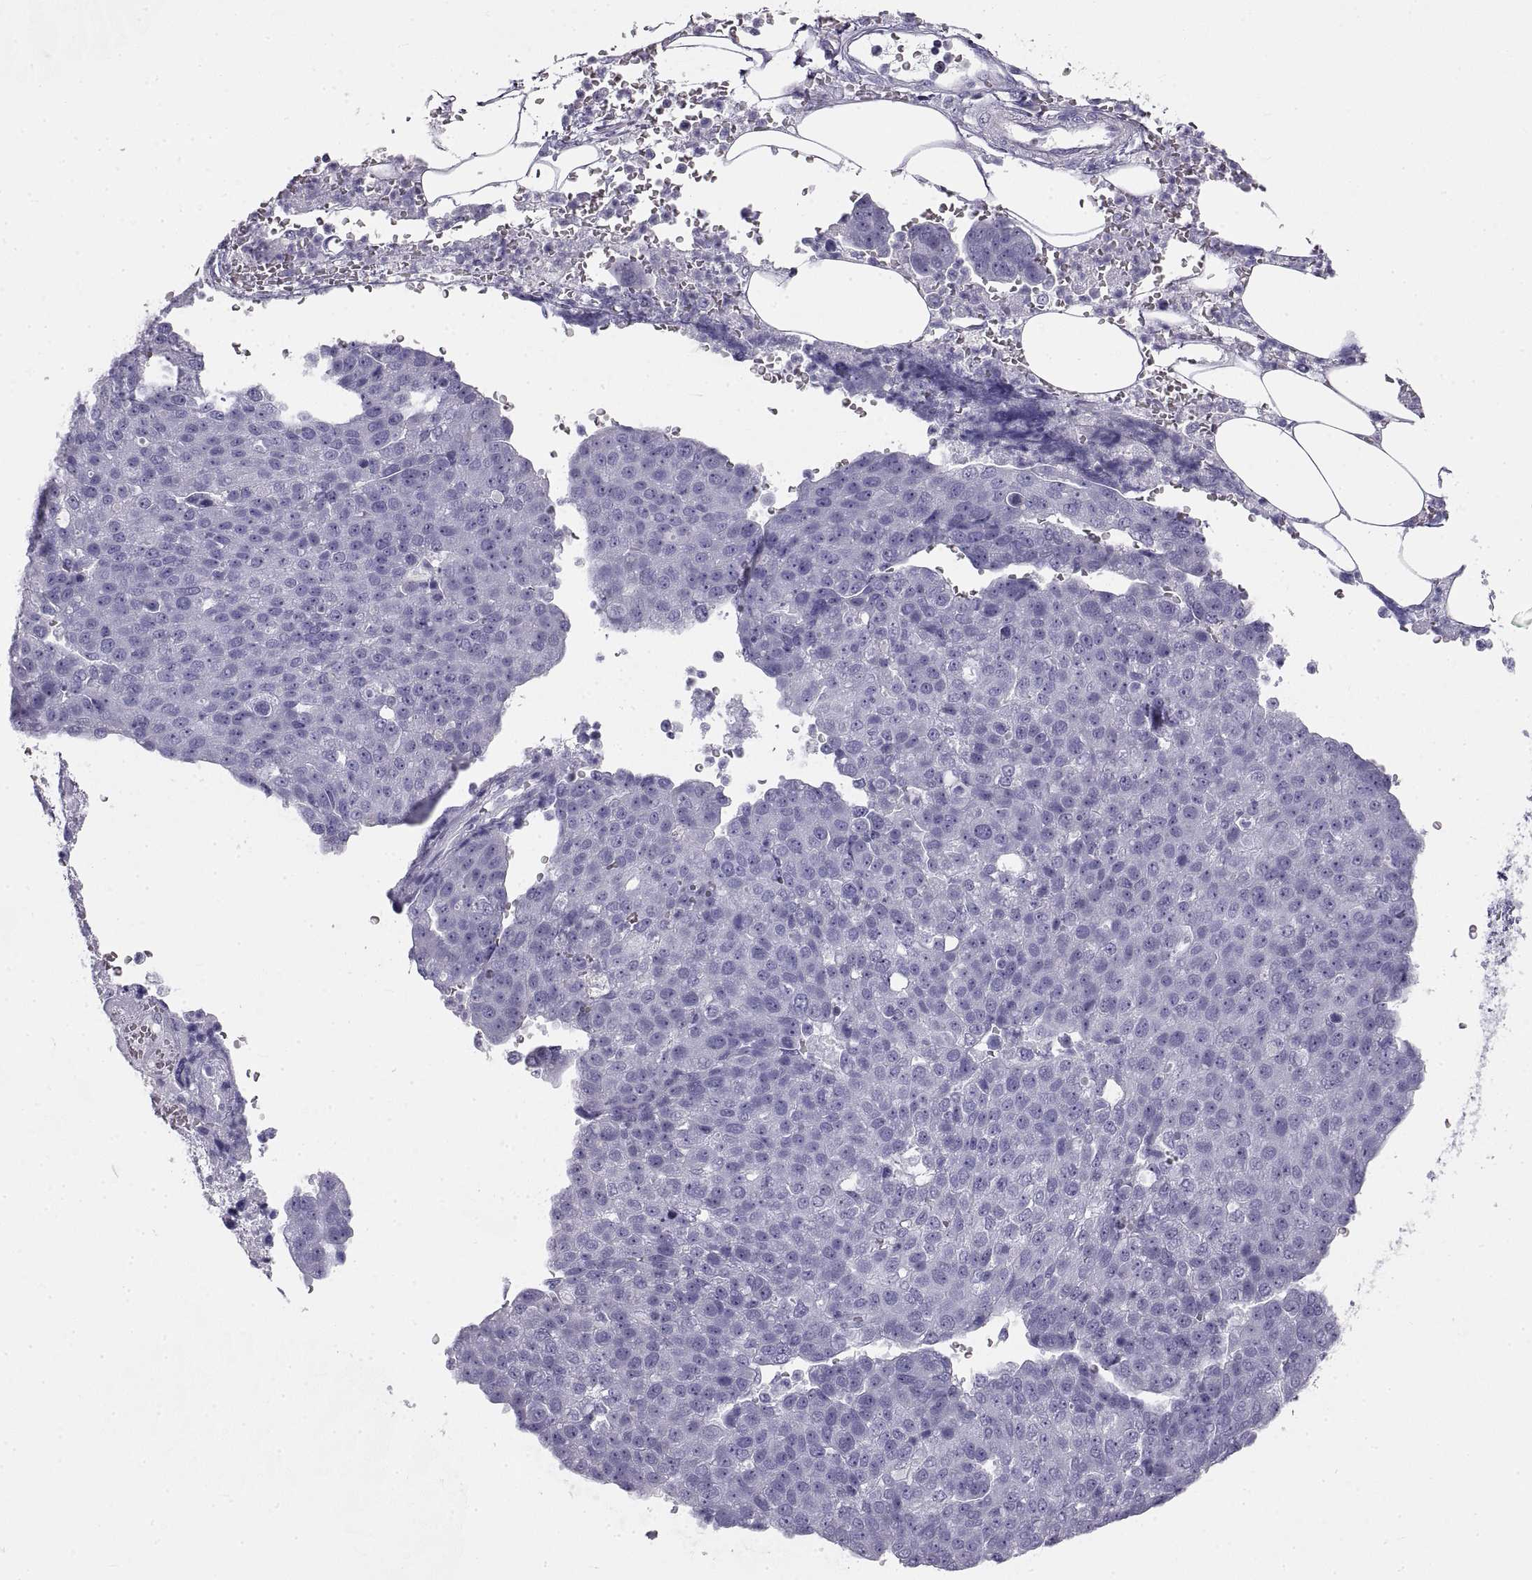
{"staining": {"intensity": "negative", "quantity": "none", "location": "none"}, "tissue": "pancreatic cancer", "cell_type": "Tumor cells", "image_type": "cancer", "snomed": [{"axis": "morphology", "description": "Adenocarcinoma, NOS"}, {"axis": "topography", "description": "Pancreas"}], "caption": "High magnification brightfield microscopy of adenocarcinoma (pancreatic) stained with DAB (brown) and counterstained with hematoxylin (blue): tumor cells show no significant positivity.", "gene": "RLBP1", "patient": {"sex": "female", "age": 61}}